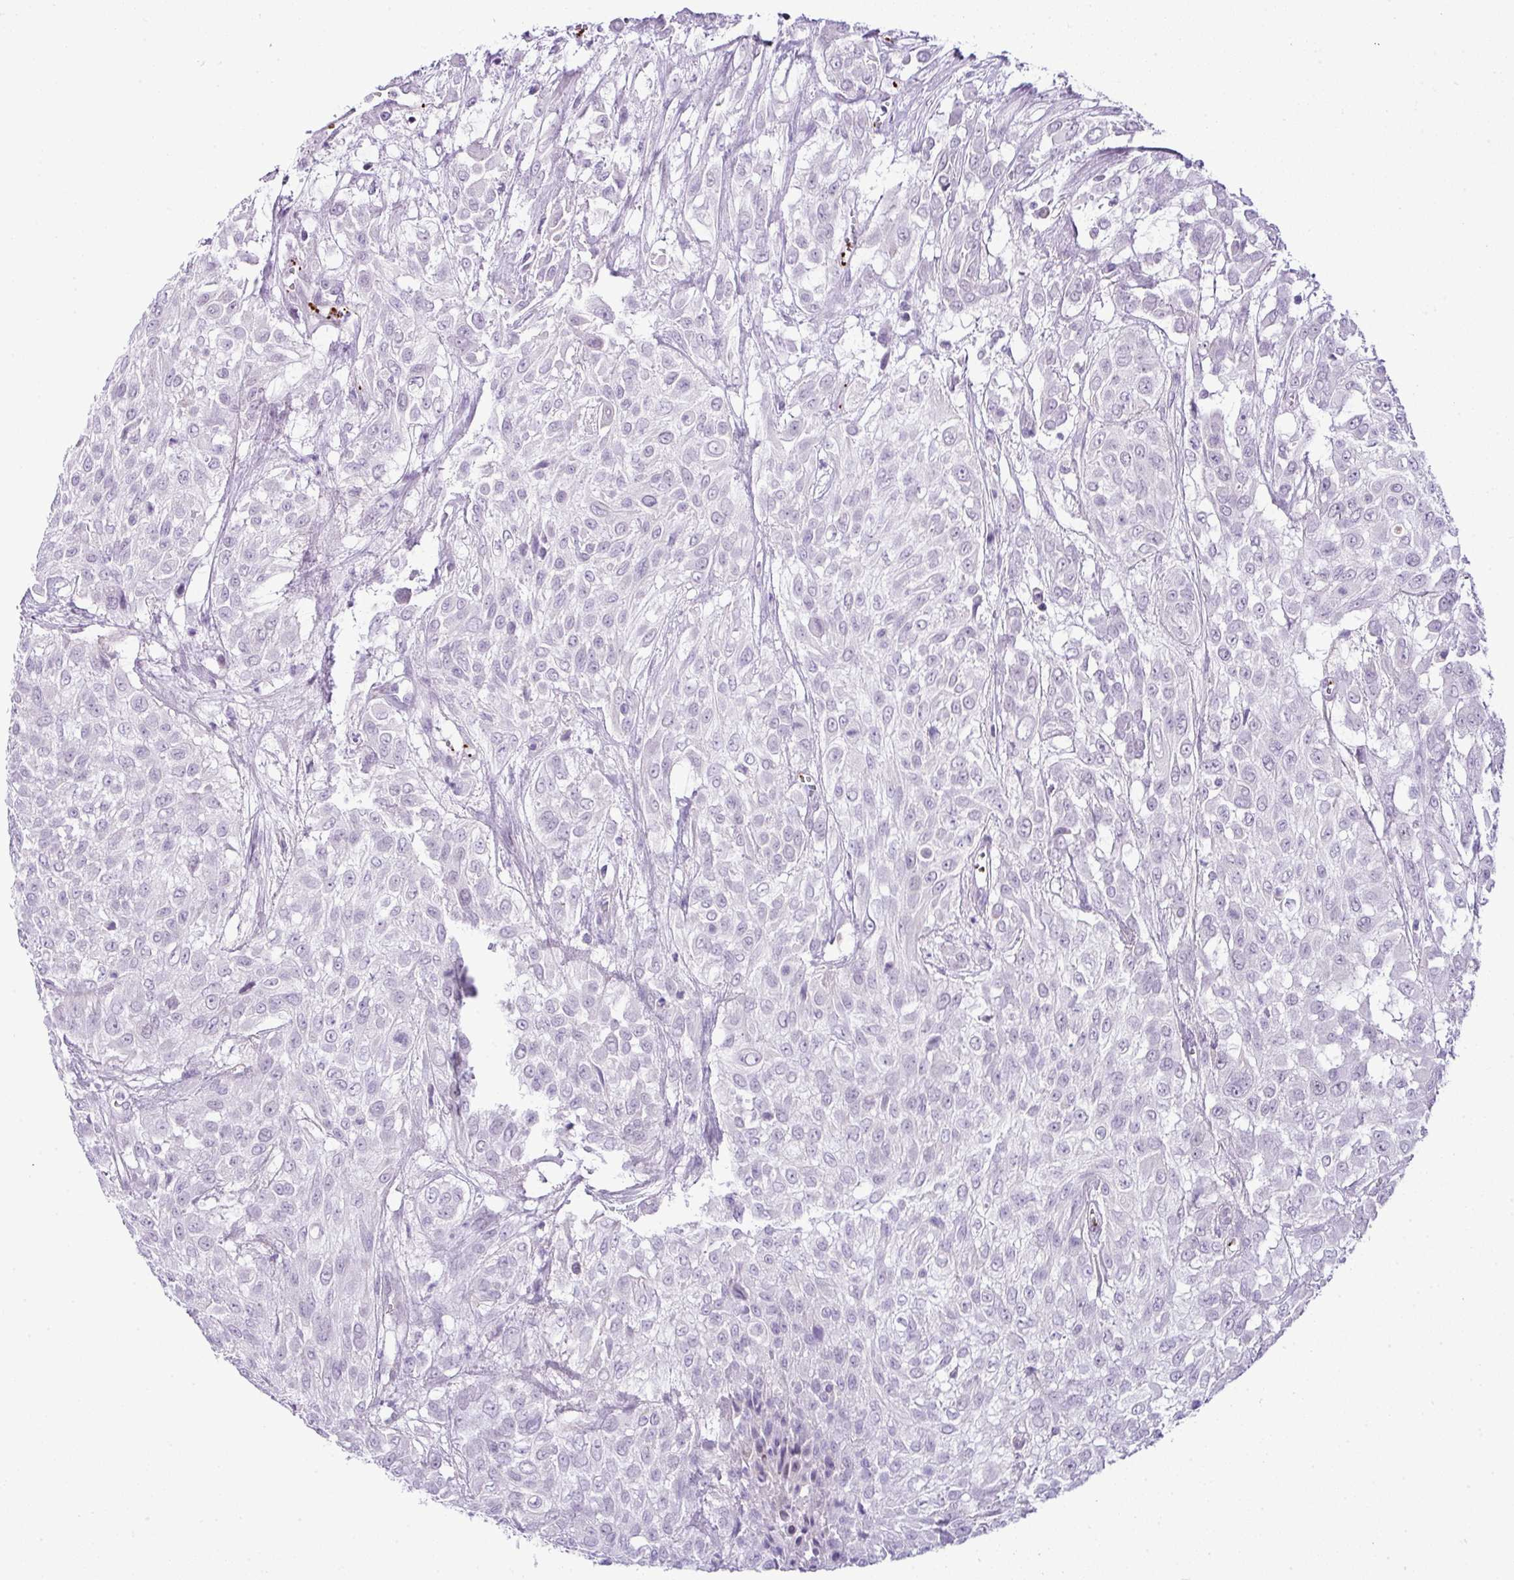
{"staining": {"intensity": "negative", "quantity": "none", "location": "none"}, "tissue": "urothelial cancer", "cell_type": "Tumor cells", "image_type": "cancer", "snomed": [{"axis": "morphology", "description": "Urothelial carcinoma, High grade"}, {"axis": "topography", "description": "Urinary bladder"}], "caption": "Immunohistochemistry (IHC) photomicrograph of neoplastic tissue: human urothelial cancer stained with DAB reveals no significant protein positivity in tumor cells.", "gene": "CMTM5", "patient": {"sex": "male", "age": 57}}